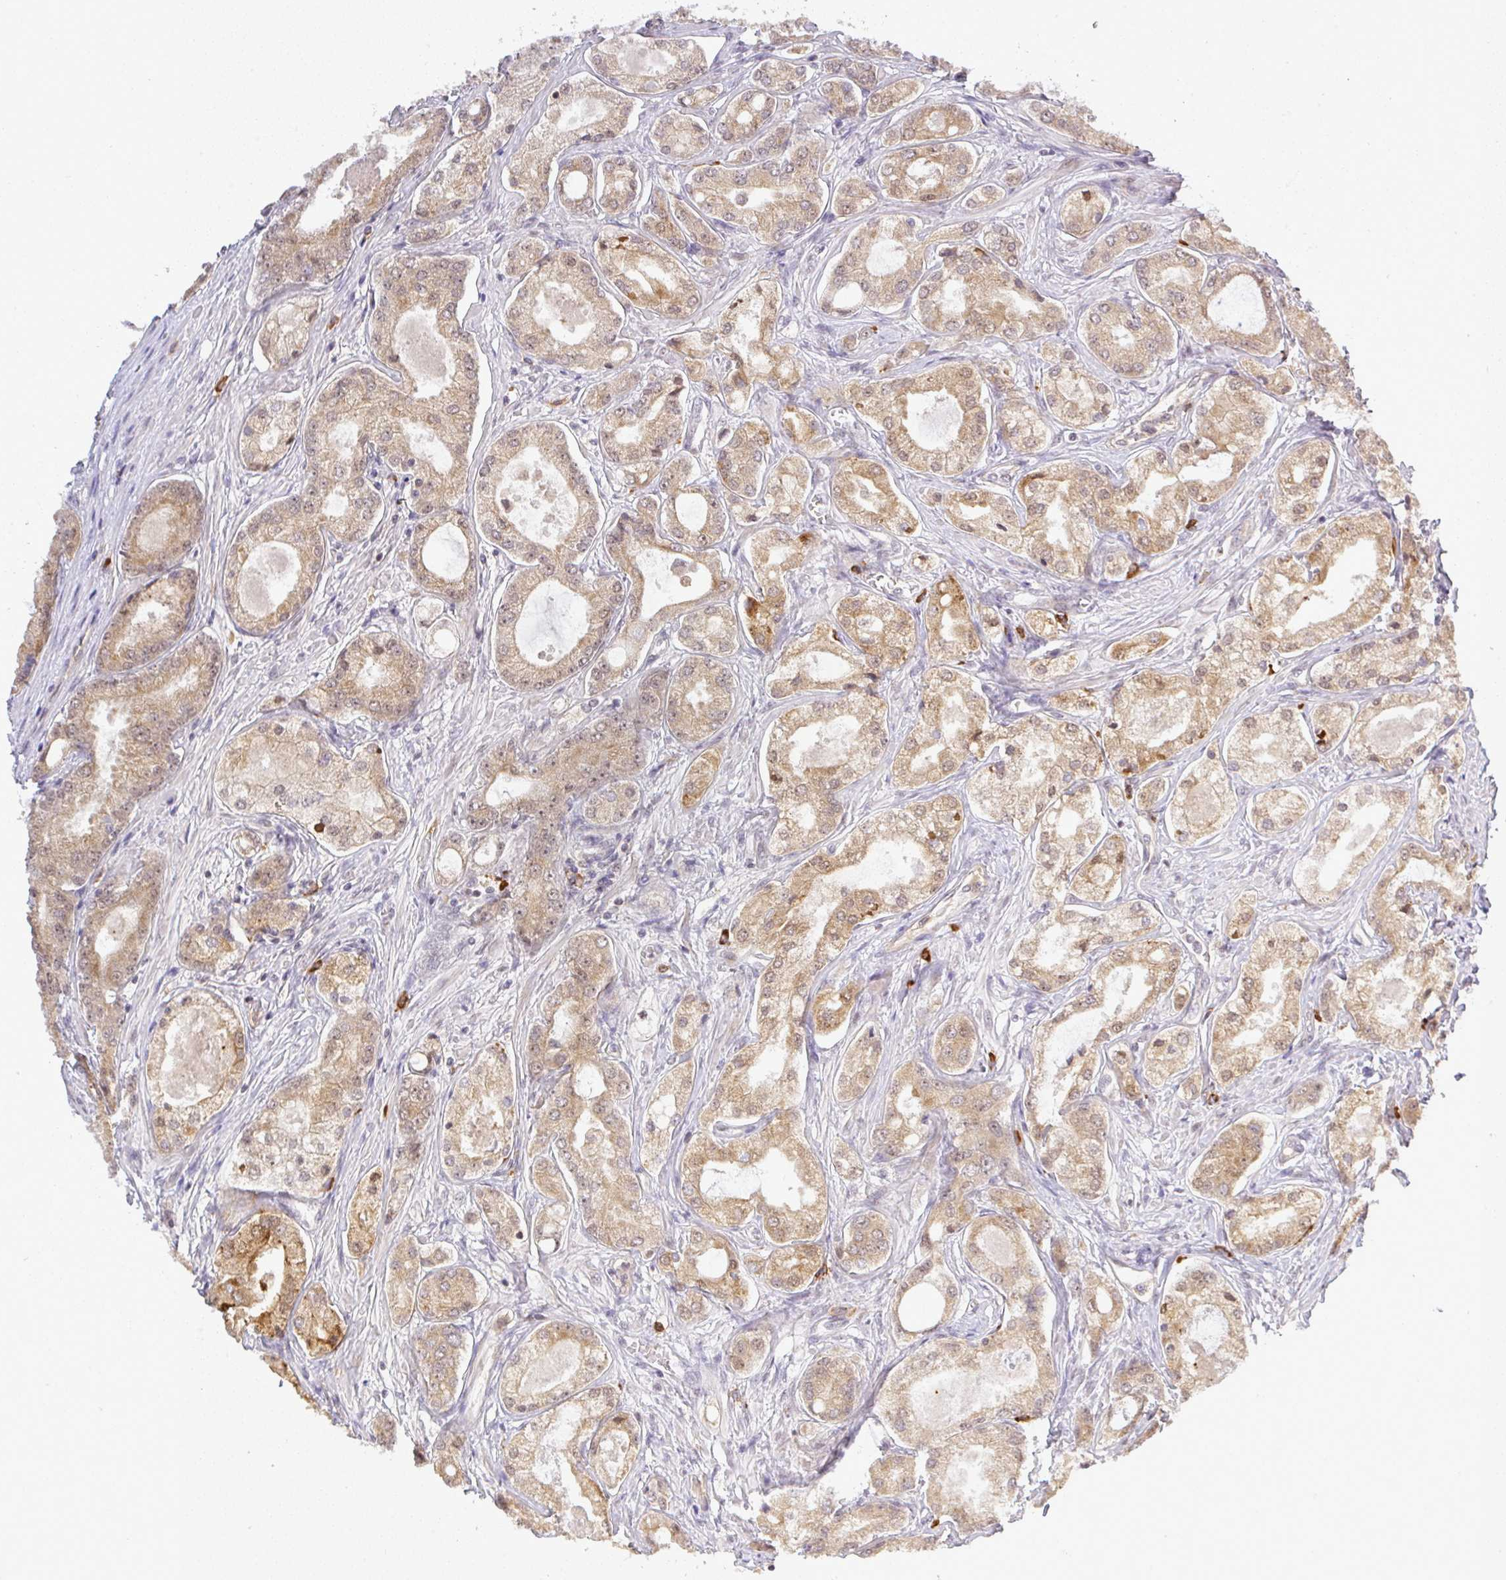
{"staining": {"intensity": "weak", "quantity": ">75%", "location": "cytoplasmic/membranous,nuclear"}, "tissue": "prostate cancer", "cell_type": "Tumor cells", "image_type": "cancer", "snomed": [{"axis": "morphology", "description": "Adenocarcinoma, Low grade"}, {"axis": "topography", "description": "Prostate"}], "caption": "About >75% of tumor cells in human prostate adenocarcinoma (low-grade) reveal weak cytoplasmic/membranous and nuclear protein positivity as visualized by brown immunohistochemical staining.", "gene": "FAM153A", "patient": {"sex": "male", "age": 68}}